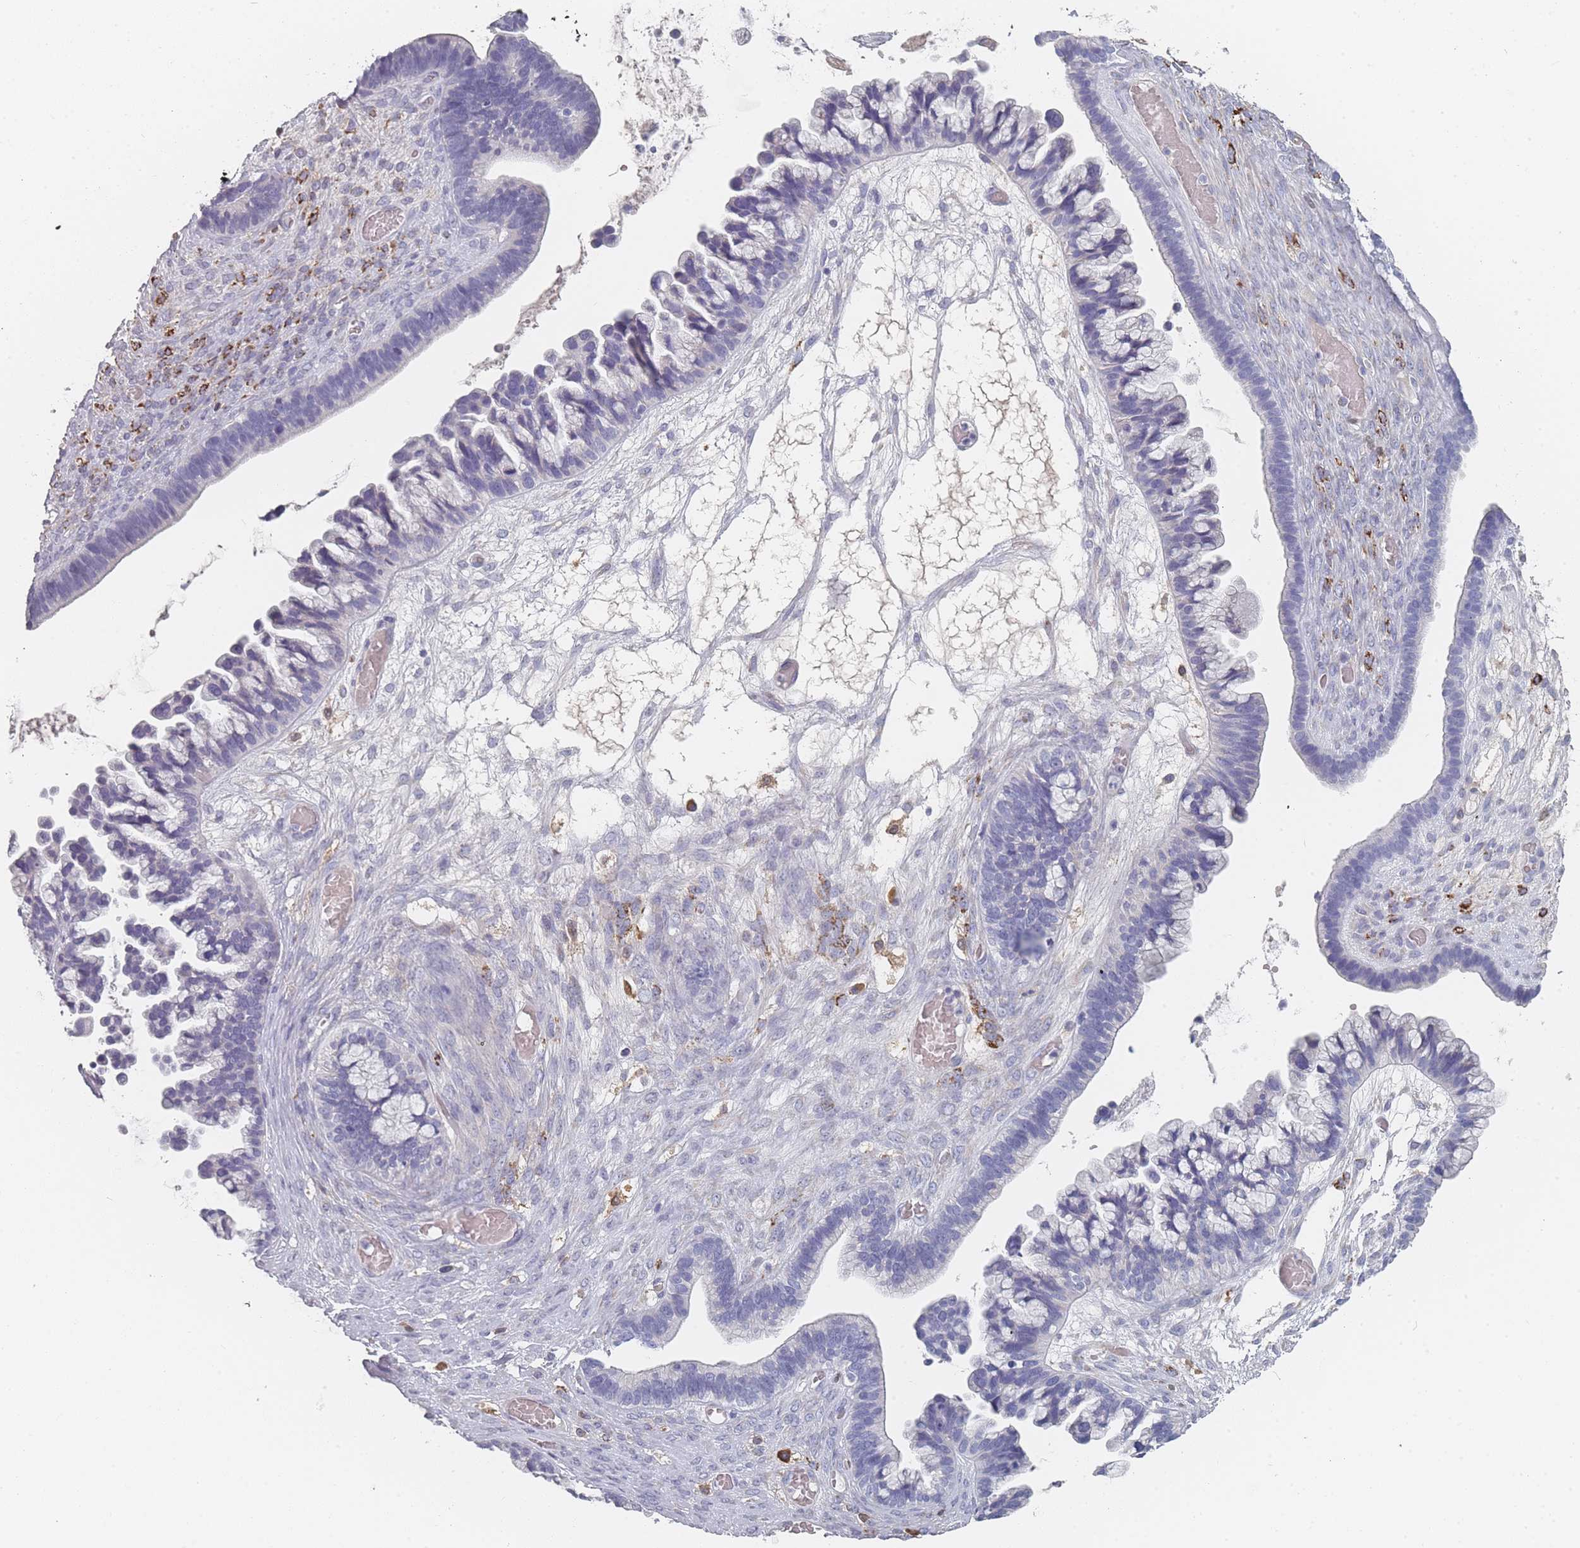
{"staining": {"intensity": "negative", "quantity": "none", "location": "none"}, "tissue": "ovarian cancer", "cell_type": "Tumor cells", "image_type": "cancer", "snomed": [{"axis": "morphology", "description": "Cystadenocarcinoma, serous, NOS"}, {"axis": "topography", "description": "Ovary"}], "caption": "A micrograph of ovarian serous cystadenocarcinoma stained for a protein displays no brown staining in tumor cells.", "gene": "SLC35E4", "patient": {"sex": "female", "age": 56}}